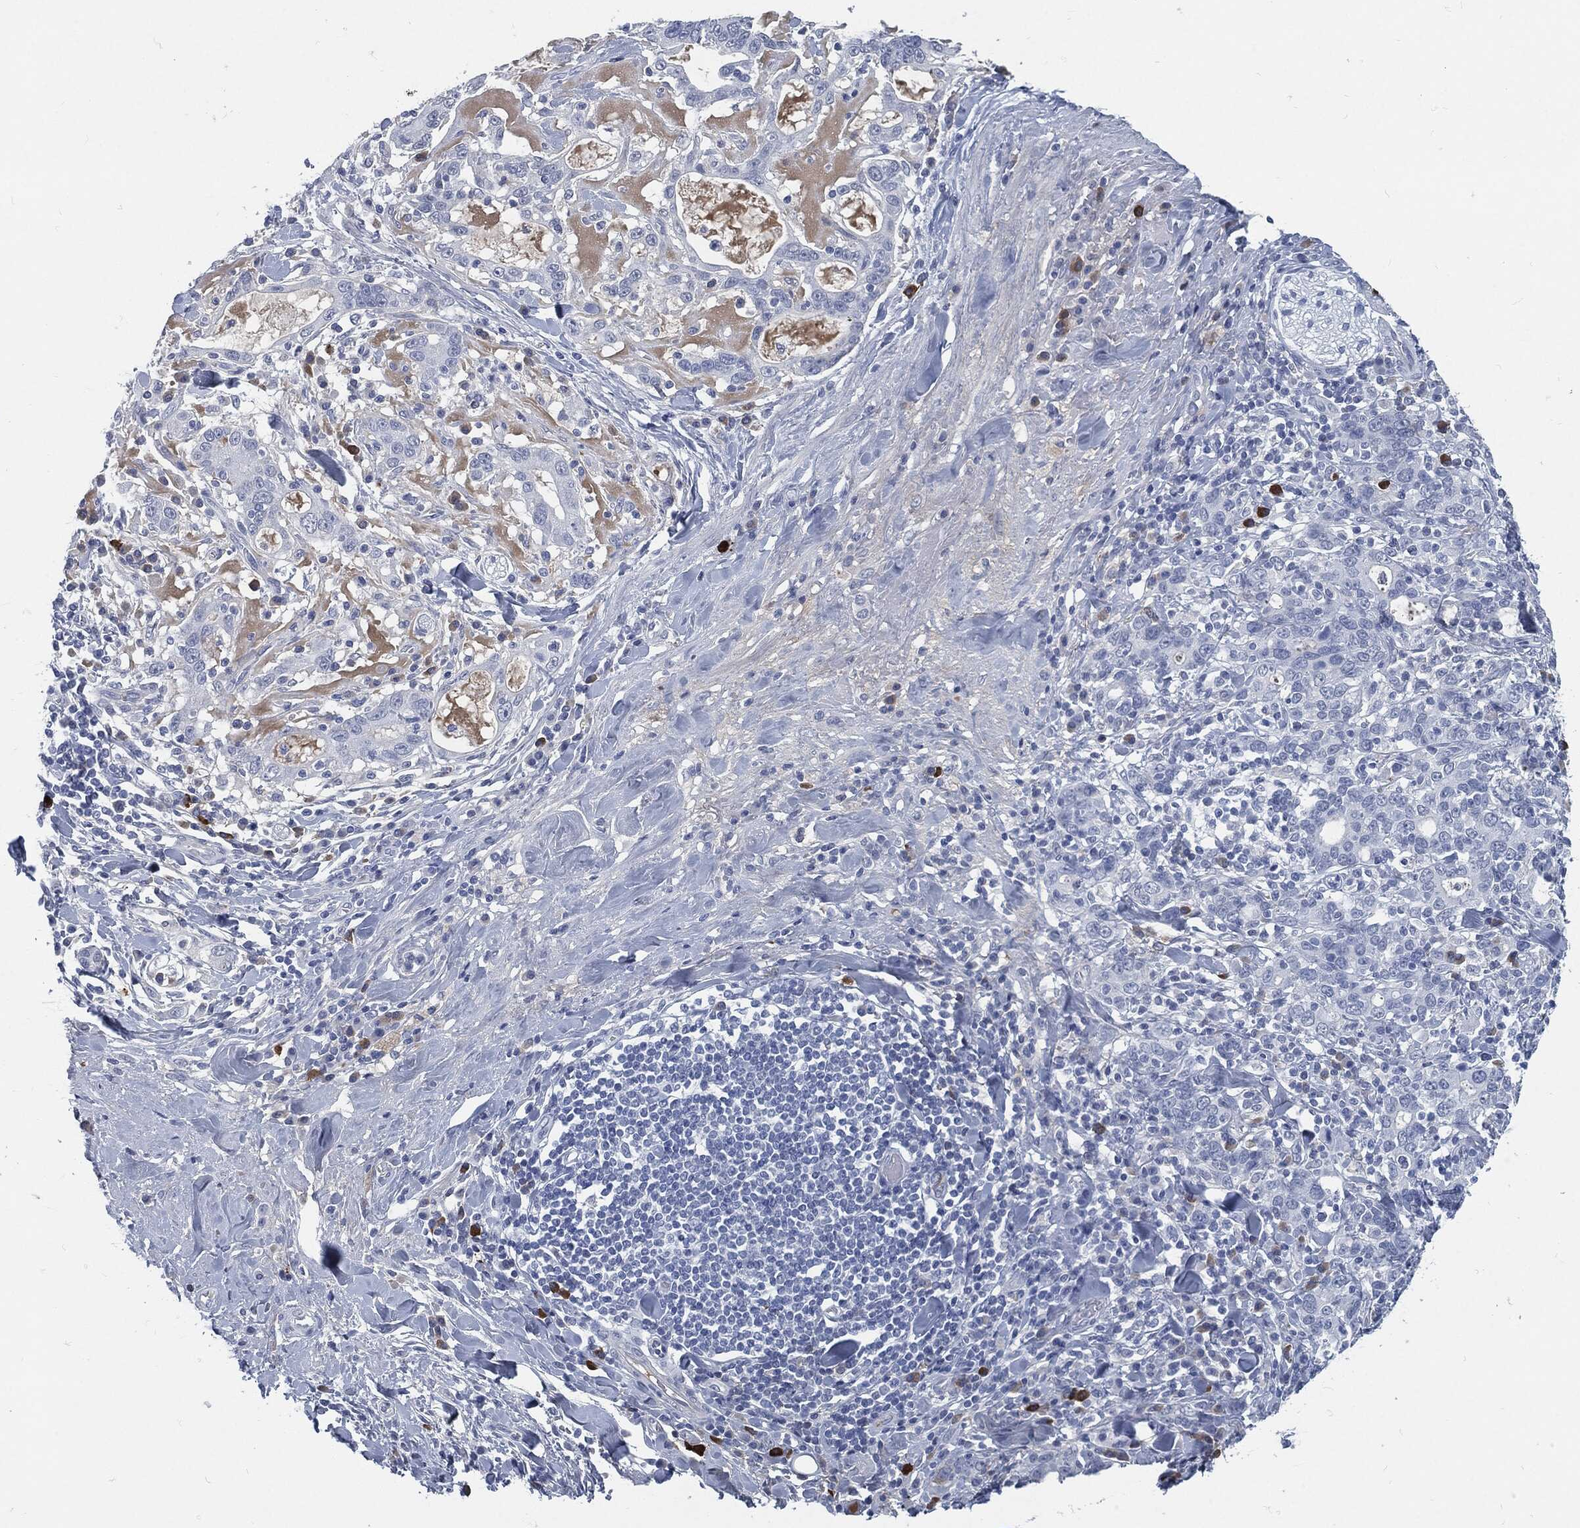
{"staining": {"intensity": "negative", "quantity": "none", "location": "none"}, "tissue": "stomach cancer", "cell_type": "Tumor cells", "image_type": "cancer", "snomed": [{"axis": "morphology", "description": "Adenocarcinoma, NOS"}, {"axis": "topography", "description": "Stomach"}], "caption": "The immunohistochemistry histopathology image has no significant staining in tumor cells of adenocarcinoma (stomach) tissue.", "gene": "MST1", "patient": {"sex": "male", "age": 79}}